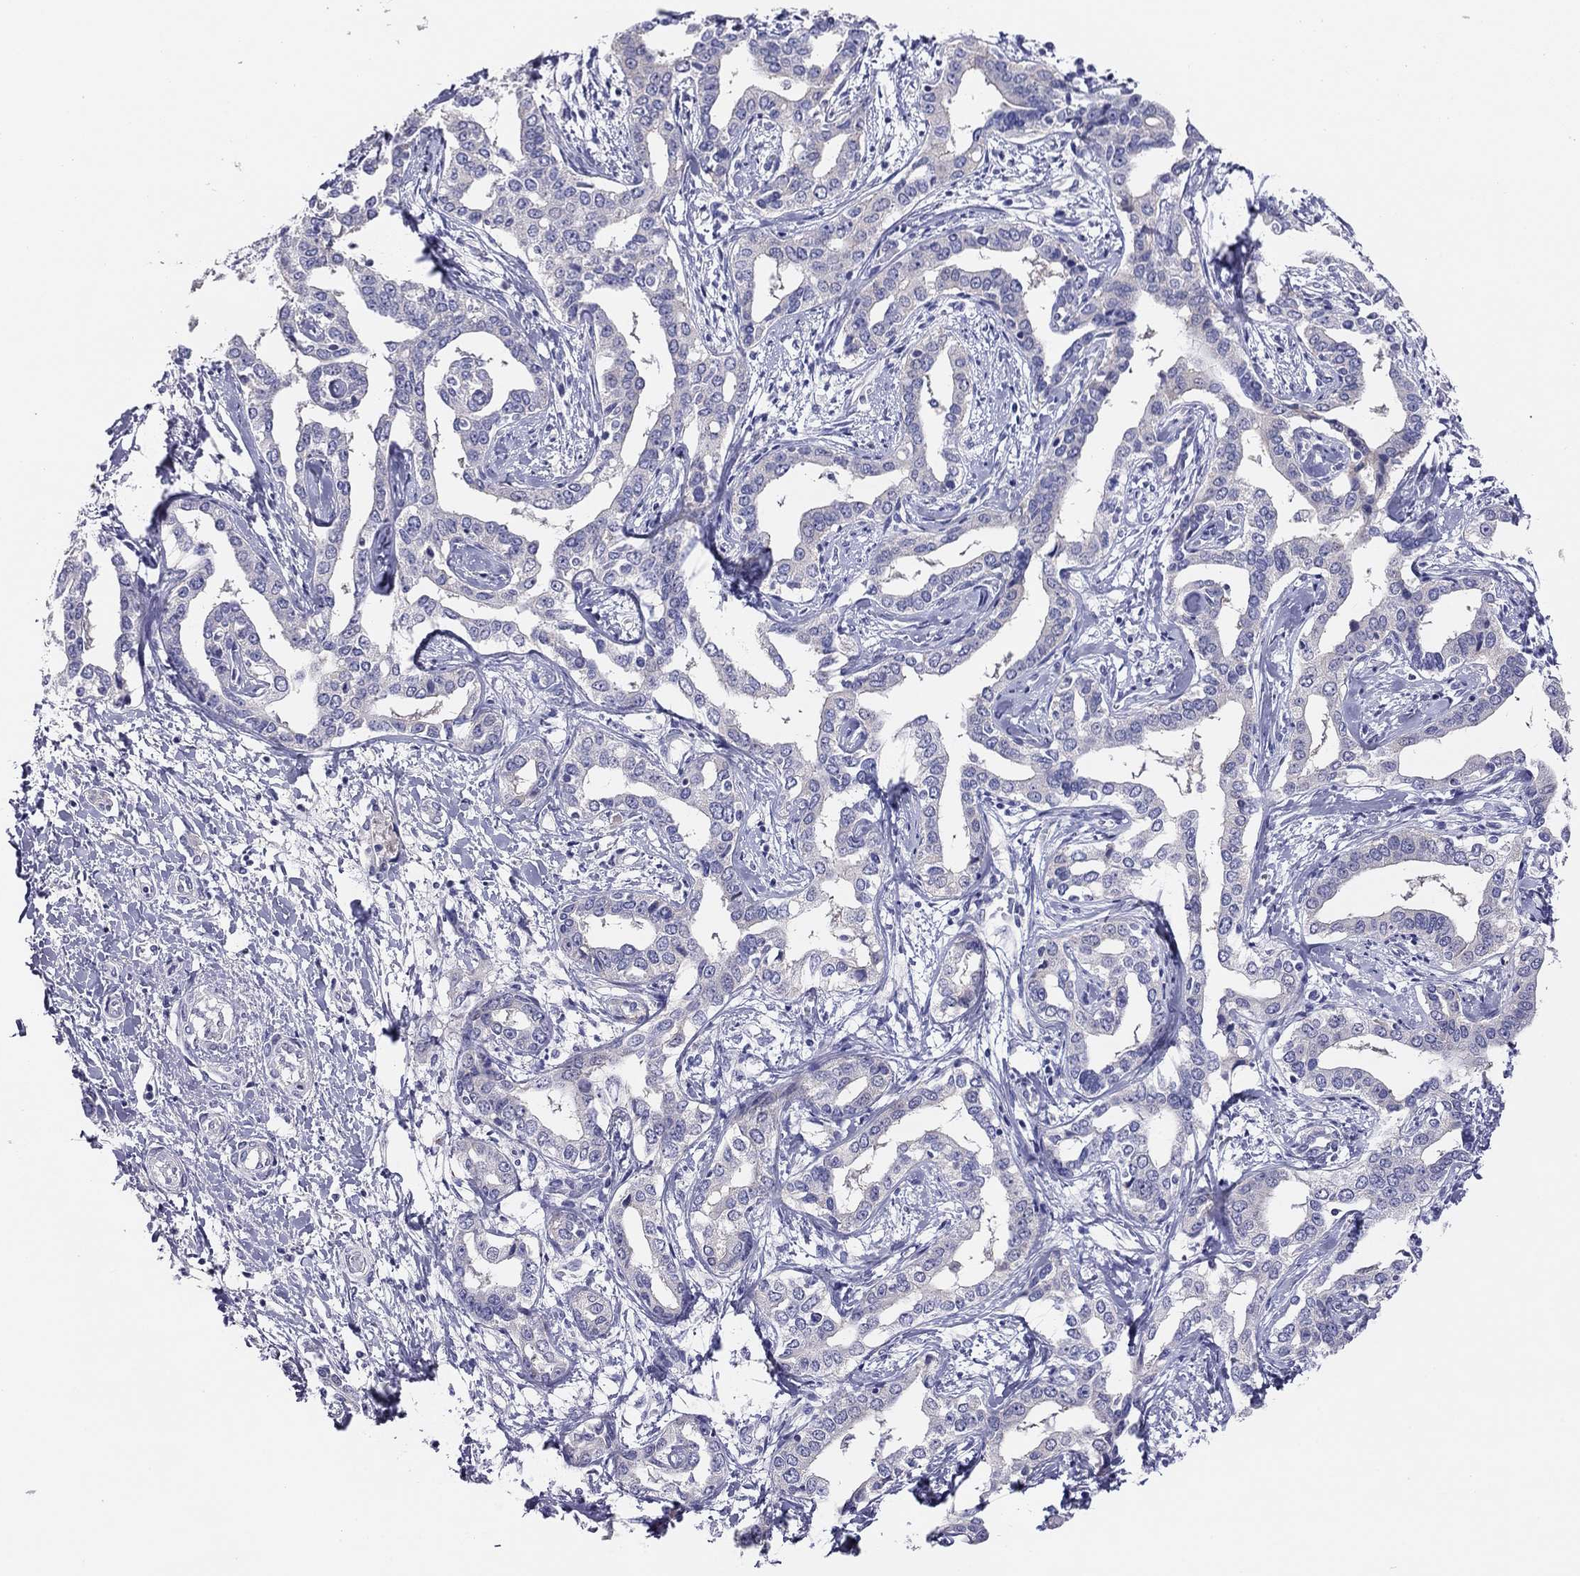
{"staining": {"intensity": "negative", "quantity": "none", "location": "none"}, "tissue": "liver cancer", "cell_type": "Tumor cells", "image_type": "cancer", "snomed": [{"axis": "morphology", "description": "Cholangiocarcinoma"}, {"axis": "topography", "description": "Liver"}], "caption": "An immunohistochemistry histopathology image of liver cancer is shown. There is no staining in tumor cells of liver cancer.", "gene": "MGAT4C", "patient": {"sex": "male", "age": 59}}